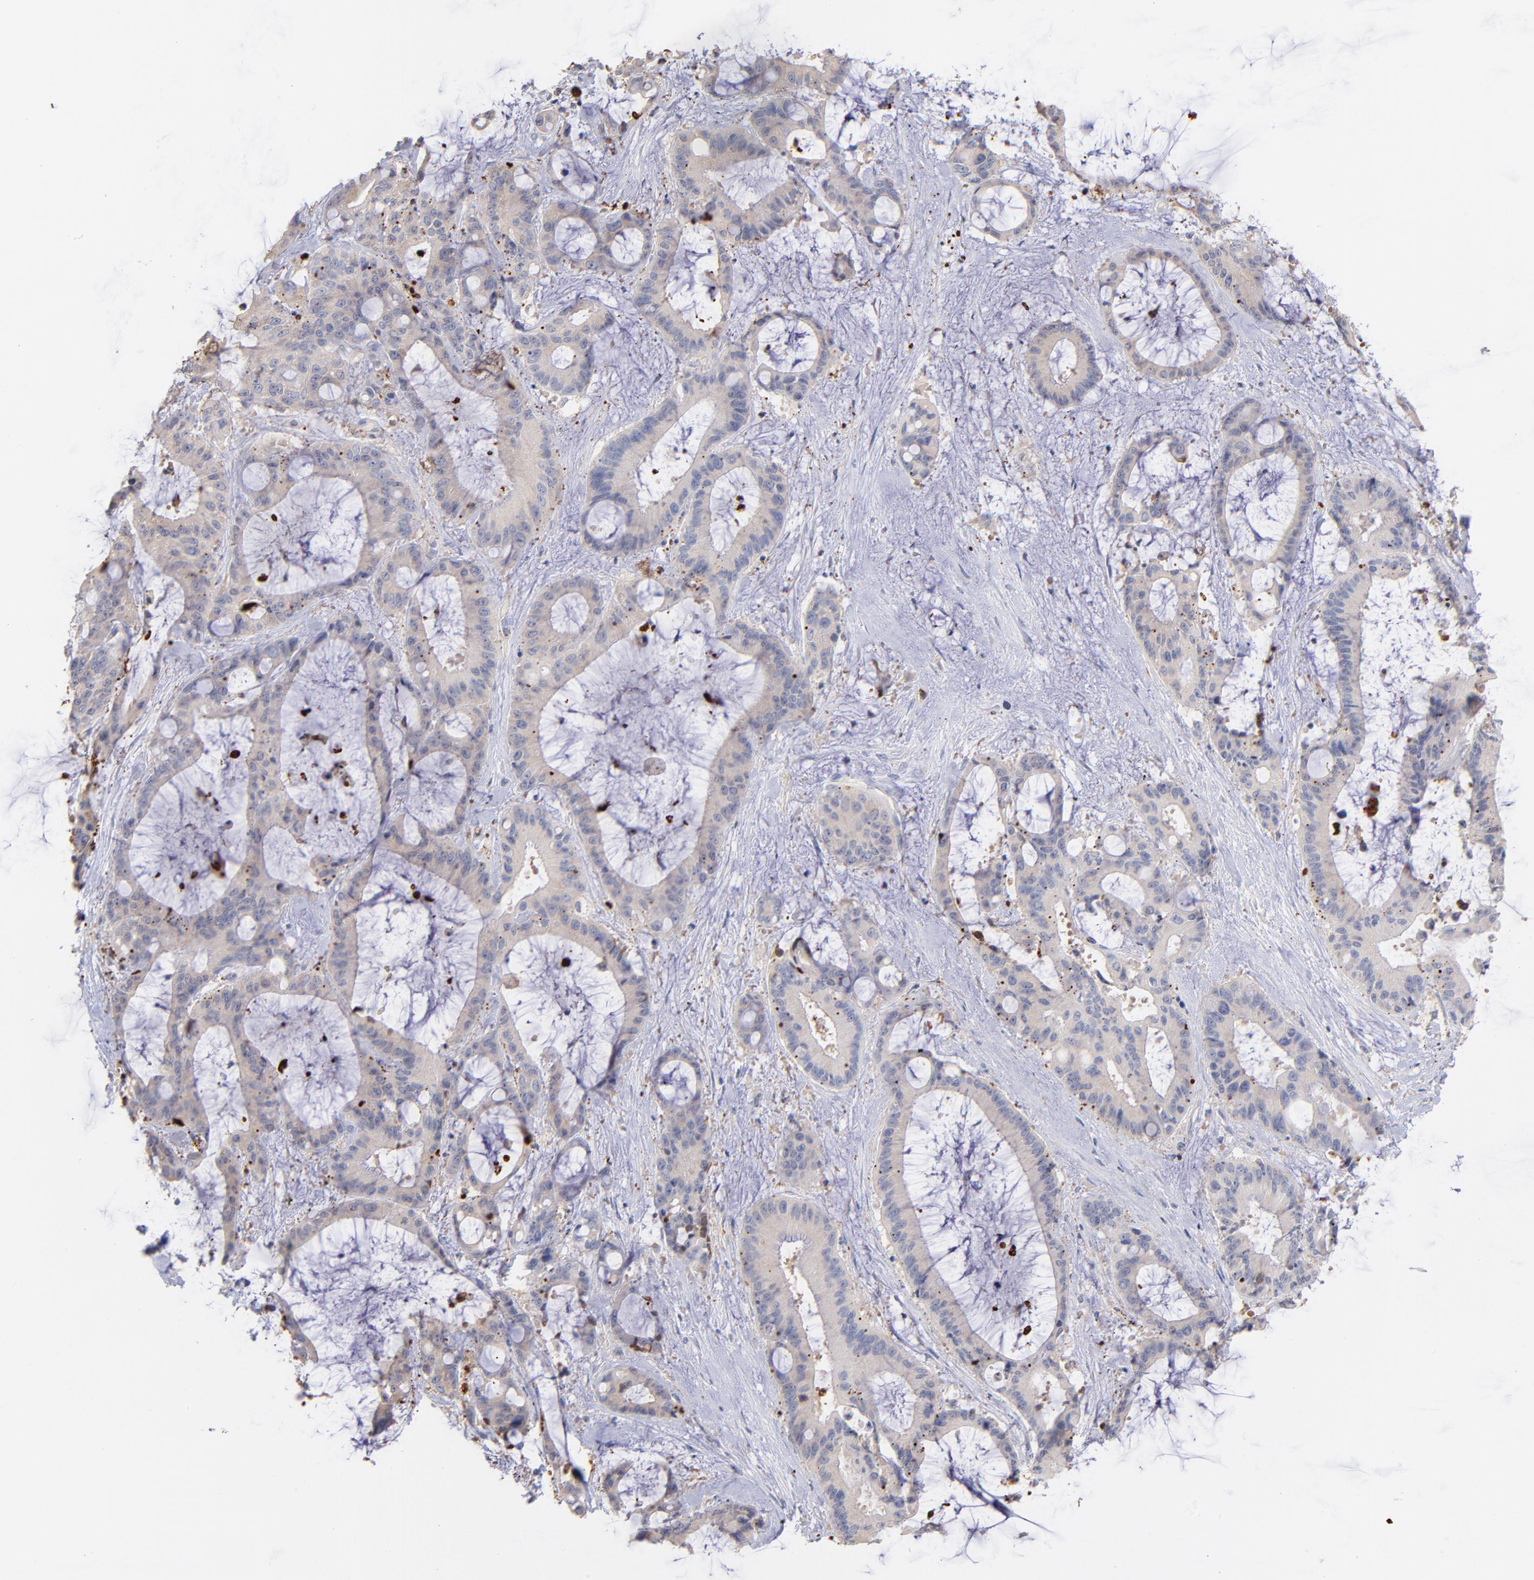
{"staining": {"intensity": "weak", "quantity": "25%-75%", "location": "cytoplasmic/membranous"}, "tissue": "liver cancer", "cell_type": "Tumor cells", "image_type": "cancer", "snomed": [{"axis": "morphology", "description": "Cholangiocarcinoma"}, {"axis": "topography", "description": "Liver"}], "caption": "This histopathology image reveals immunohistochemistry staining of human liver cancer, with low weak cytoplasmic/membranous positivity in about 25%-75% of tumor cells.", "gene": "KREMEN2", "patient": {"sex": "female", "age": 73}}